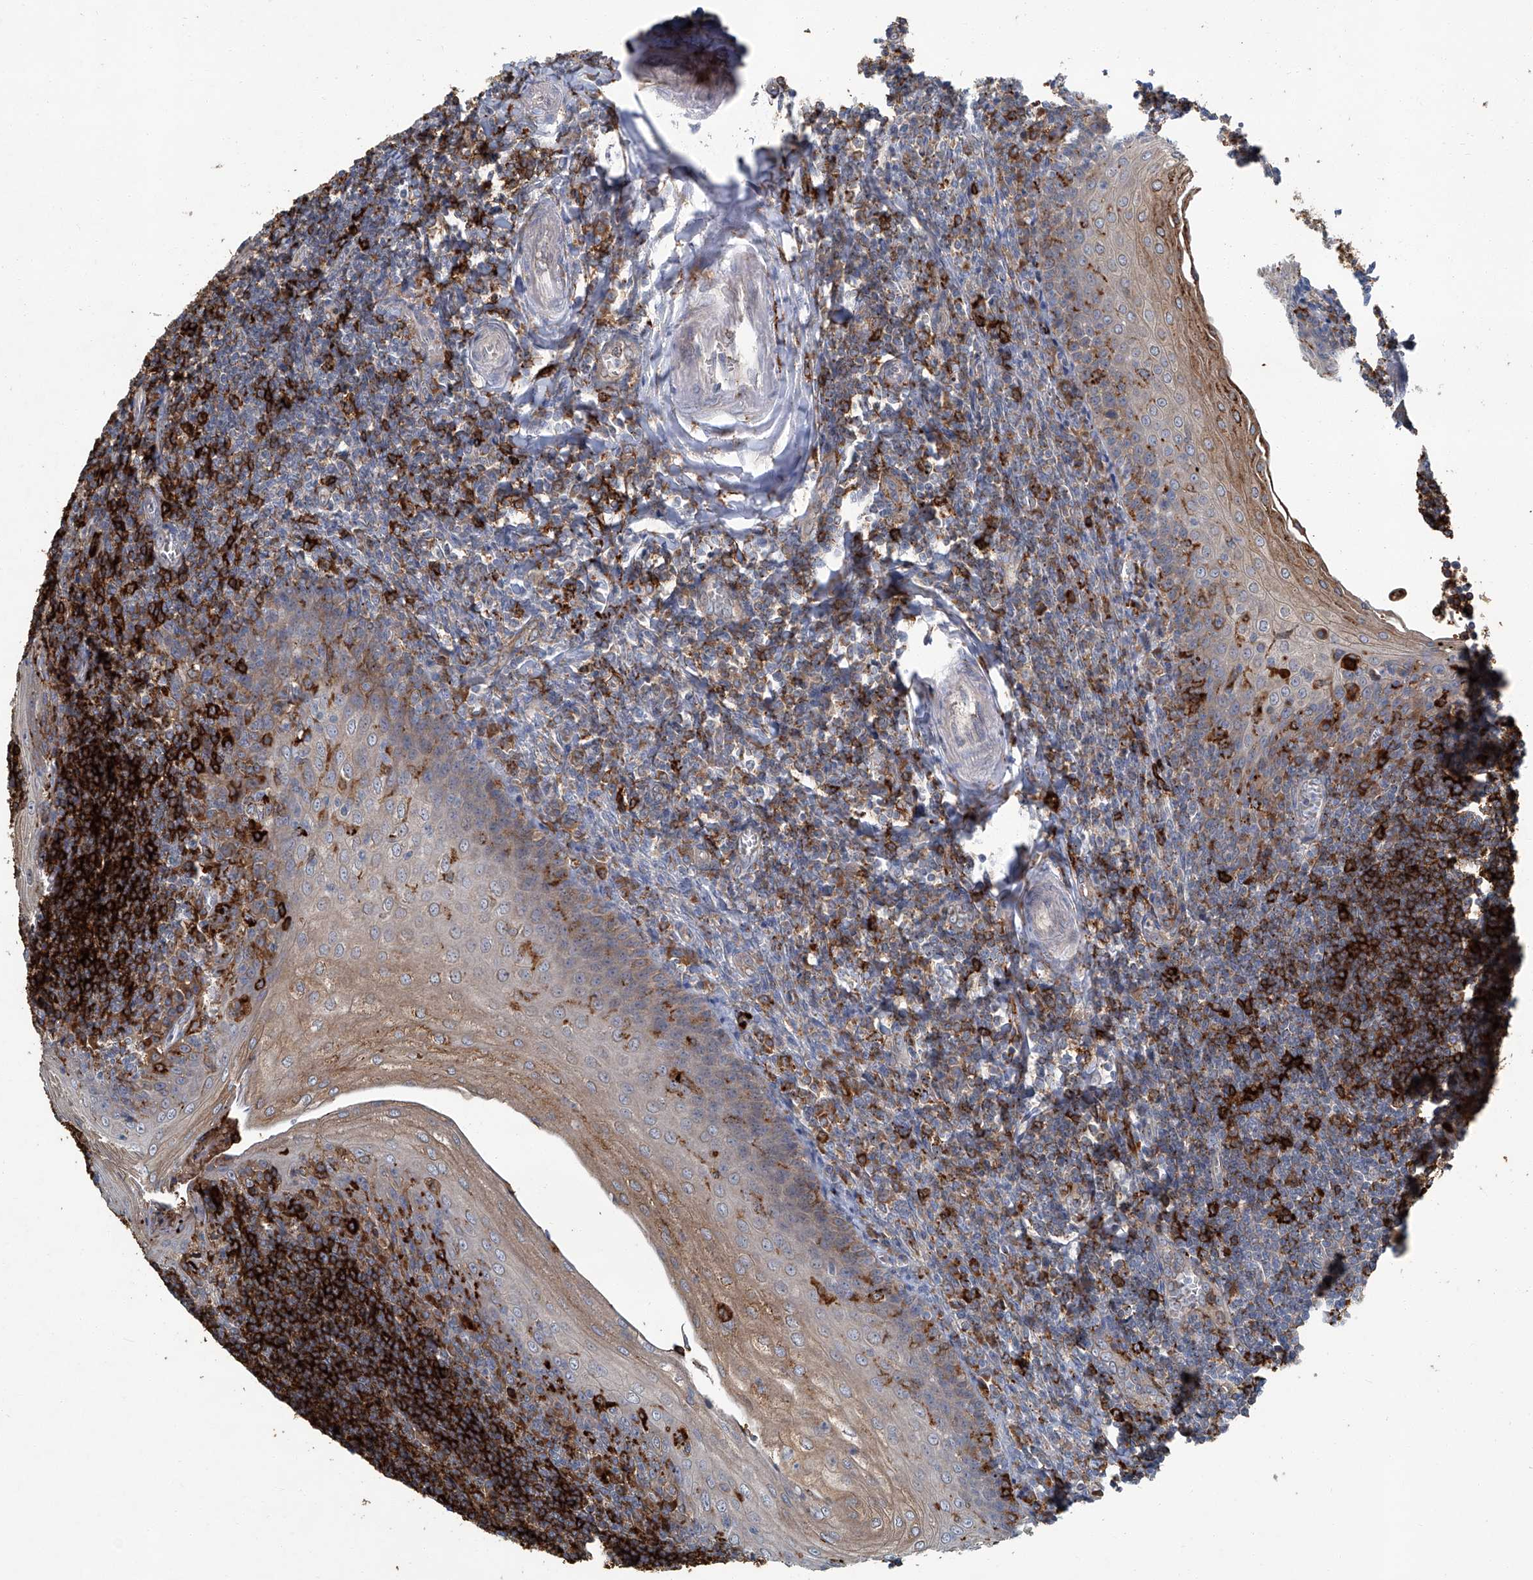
{"staining": {"intensity": "strong", "quantity": ">75%", "location": "cytoplasmic/membranous"}, "tissue": "tonsil", "cell_type": "Germinal center cells", "image_type": "normal", "snomed": [{"axis": "morphology", "description": "Normal tissue, NOS"}, {"axis": "topography", "description": "Tonsil"}], "caption": "Germinal center cells reveal high levels of strong cytoplasmic/membranous positivity in about >75% of cells in unremarkable tonsil.", "gene": "FAM167A", "patient": {"sex": "male", "age": 27}}